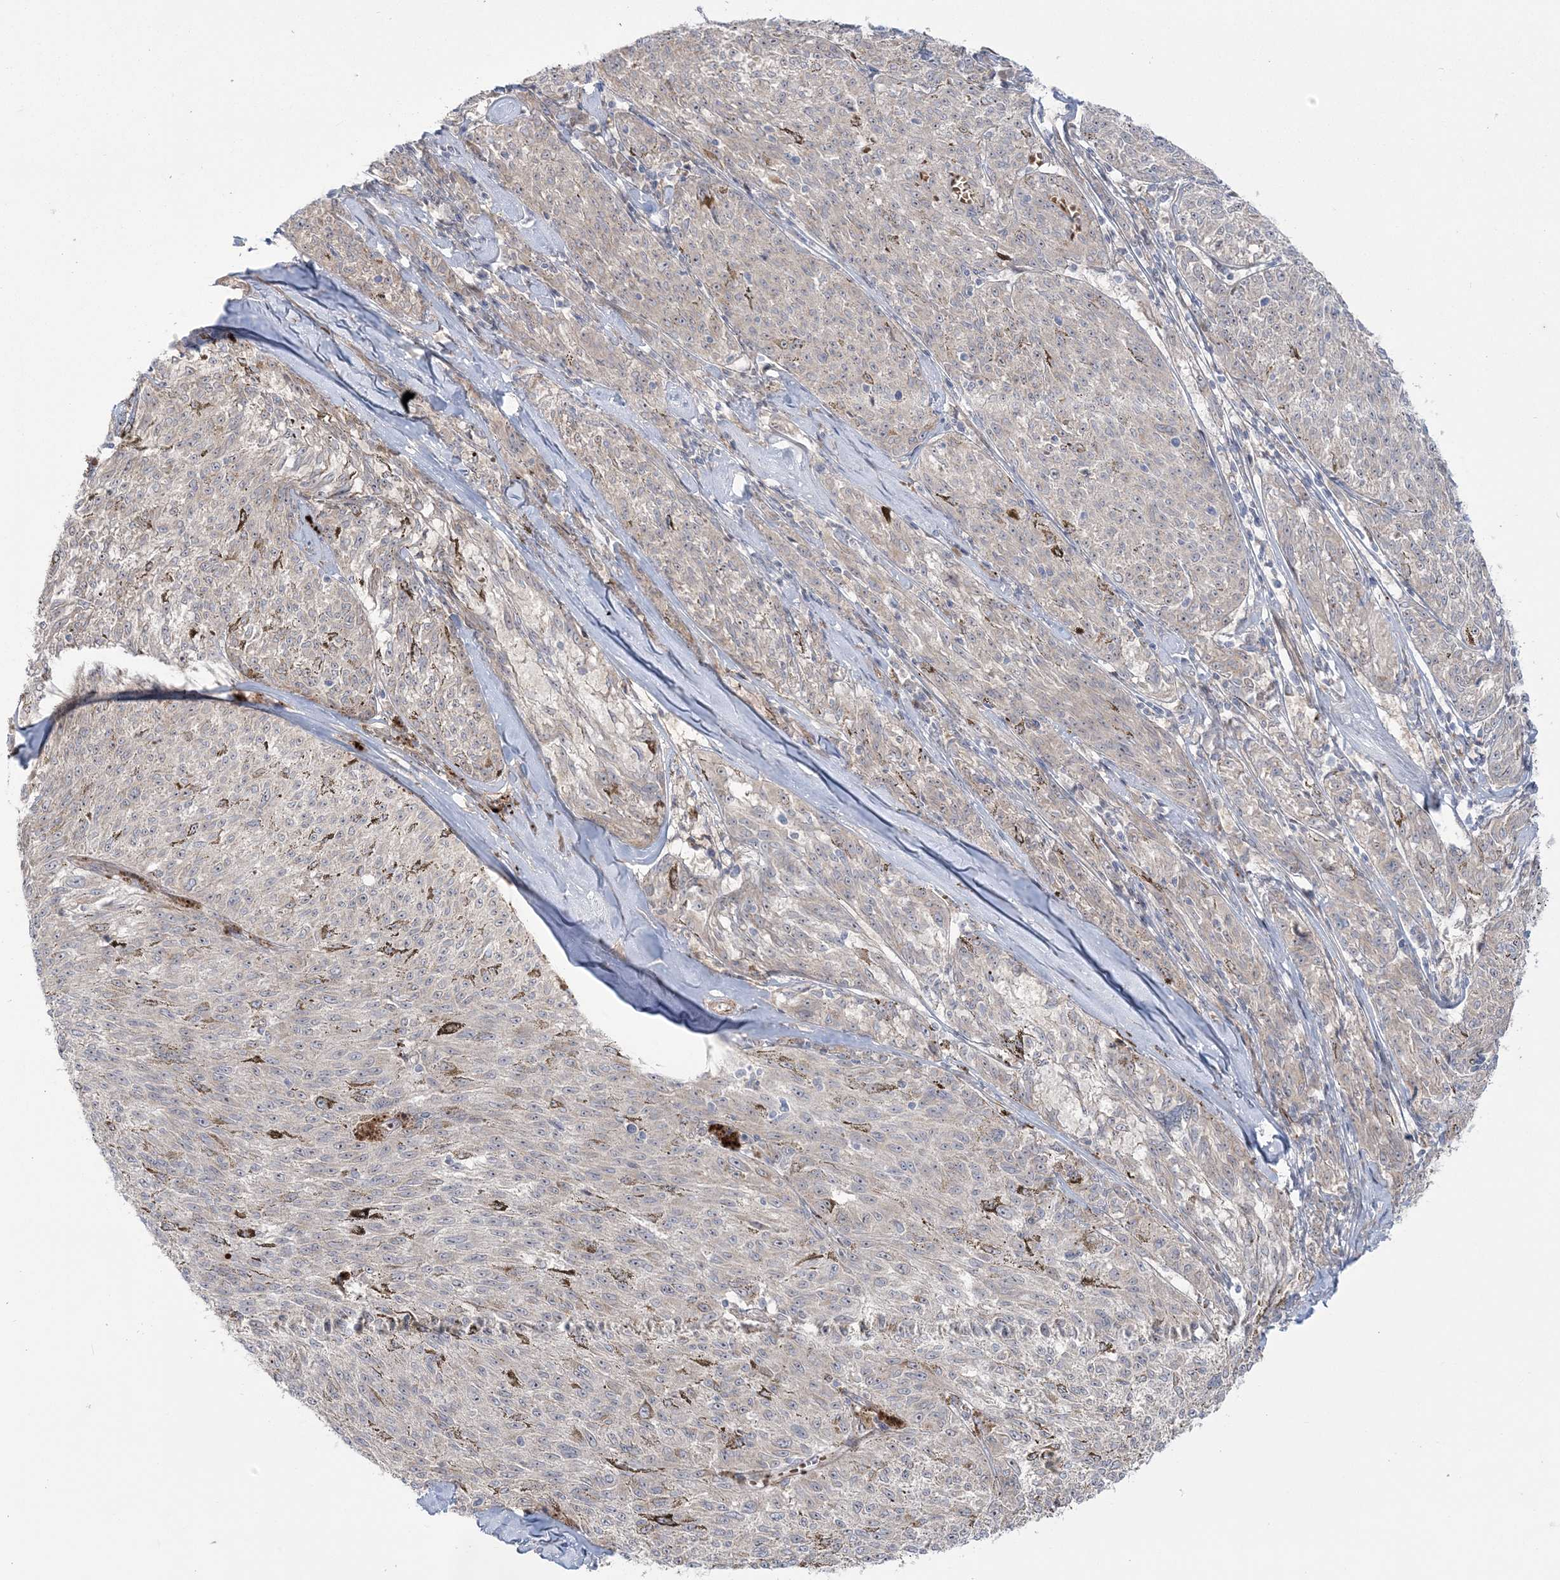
{"staining": {"intensity": "weak", "quantity": "<25%", "location": "cytoplasmic/membranous"}, "tissue": "melanoma", "cell_type": "Tumor cells", "image_type": "cancer", "snomed": [{"axis": "morphology", "description": "Malignant melanoma, NOS"}, {"axis": "topography", "description": "Skin"}], "caption": "Micrograph shows no protein staining in tumor cells of malignant melanoma tissue.", "gene": "NUDT9", "patient": {"sex": "female", "age": 72}}